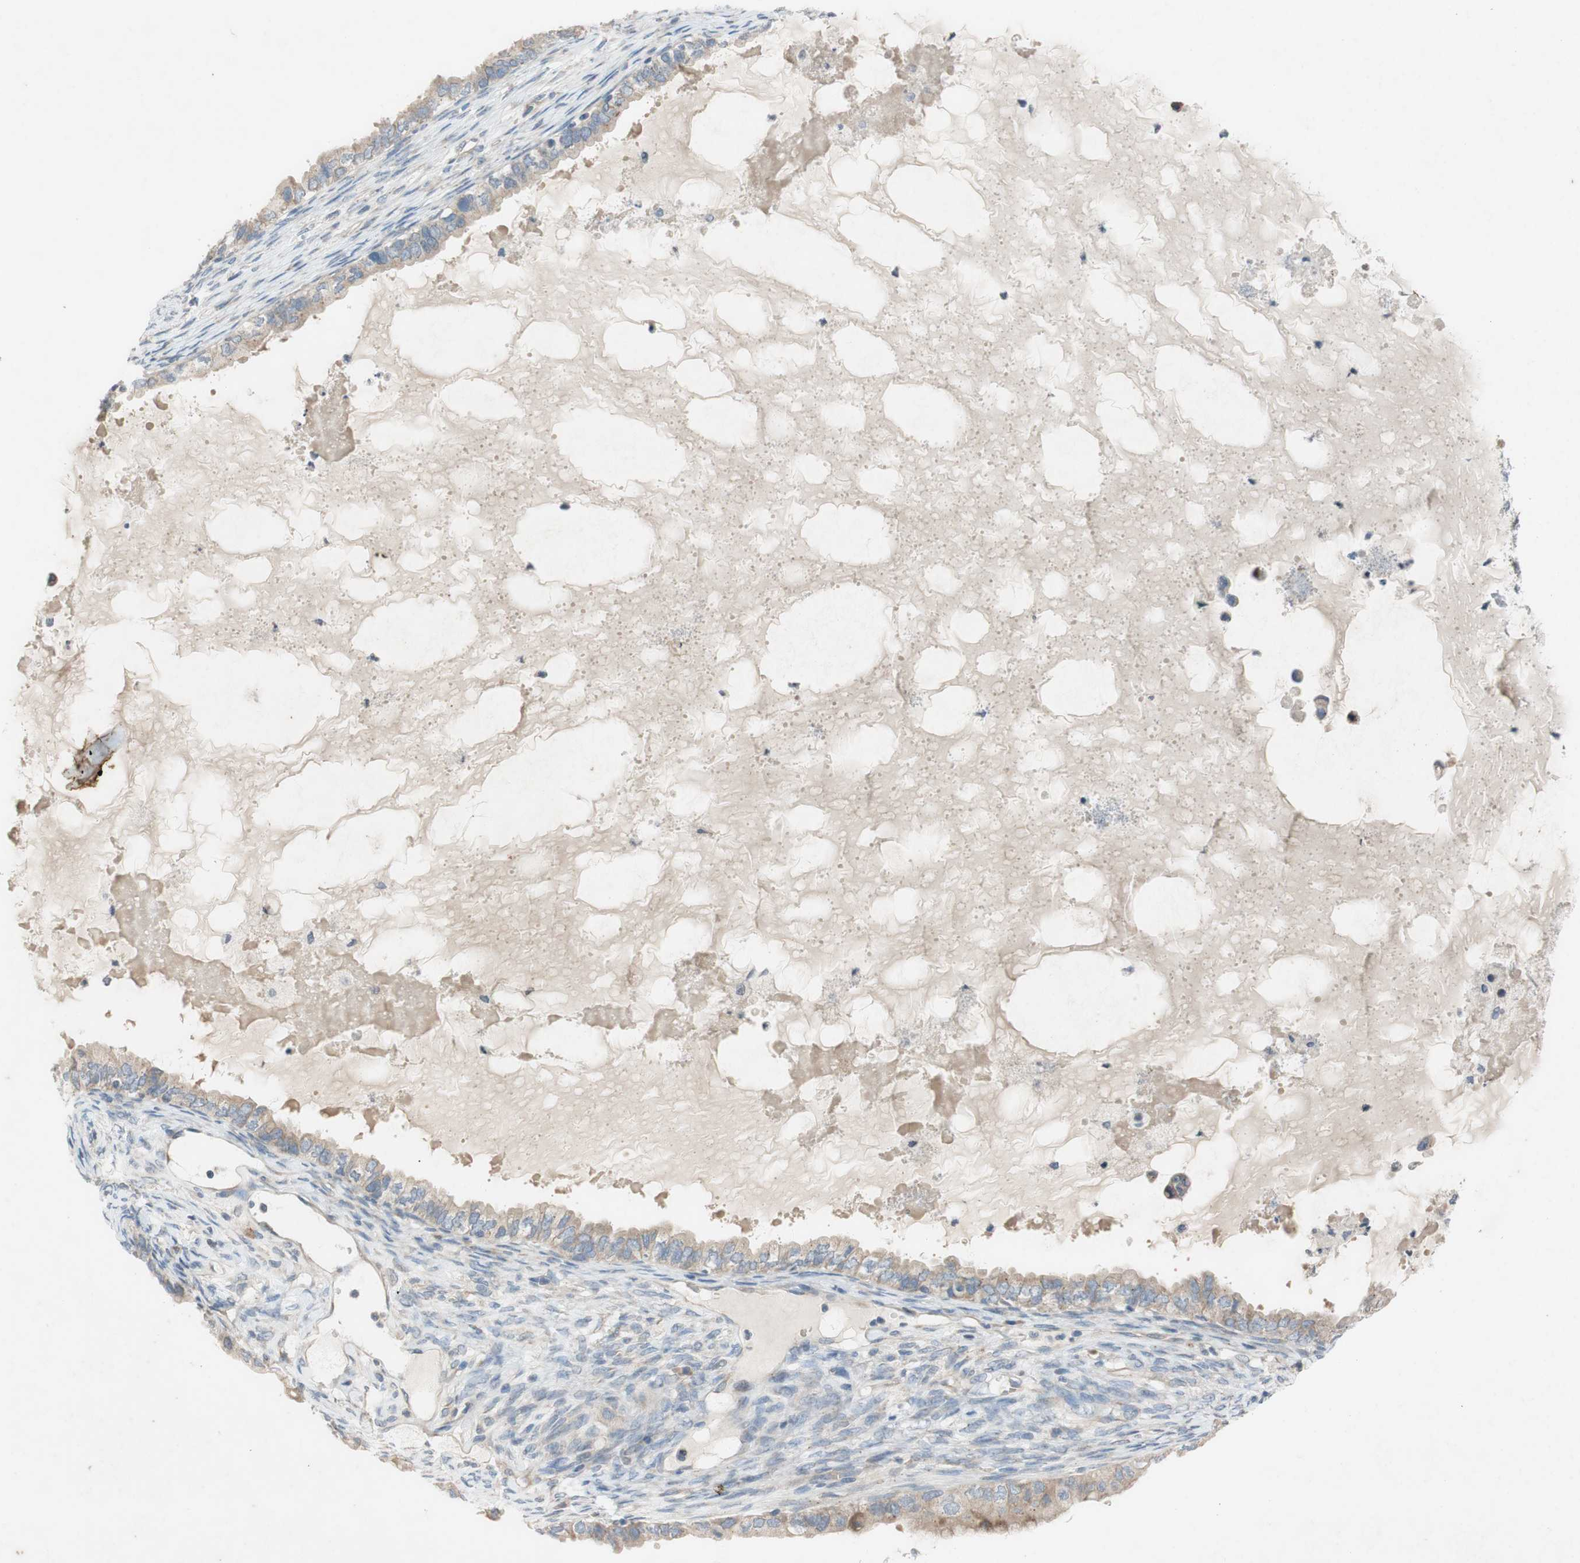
{"staining": {"intensity": "weak", "quantity": ">75%", "location": "cytoplasmic/membranous"}, "tissue": "ovarian cancer", "cell_type": "Tumor cells", "image_type": "cancer", "snomed": [{"axis": "morphology", "description": "Cystadenocarcinoma, mucinous, NOS"}, {"axis": "topography", "description": "Ovary"}], "caption": "IHC of human ovarian mucinous cystadenocarcinoma demonstrates low levels of weak cytoplasmic/membranous expression in about >75% of tumor cells. (IHC, brightfield microscopy, high magnification).", "gene": "ADD2", "patient": {"sex": "female", "age": 80}}